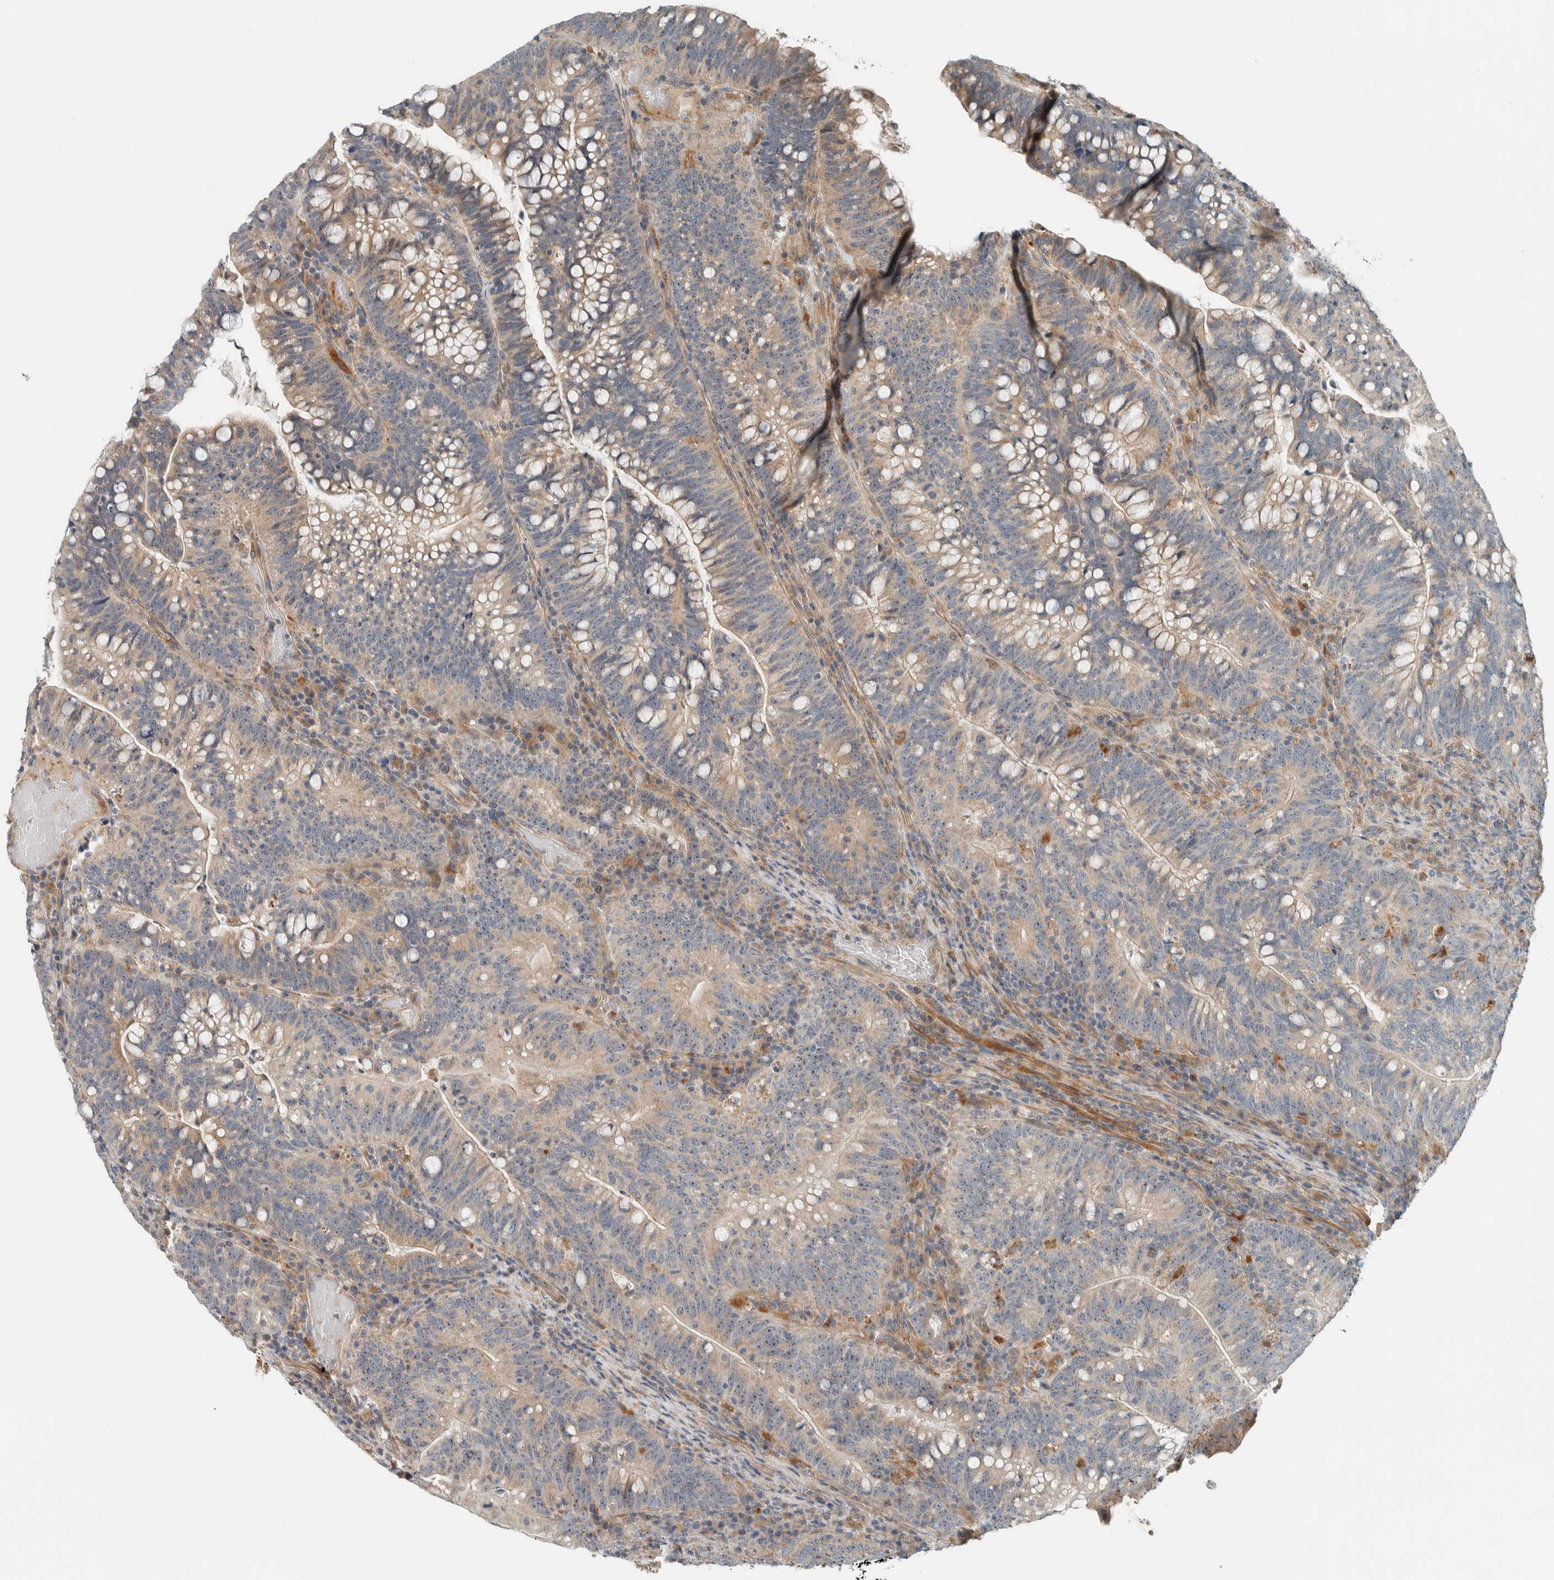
{"staining": {"intensity": "weak", "quantity": "25%-75%", "location": "cytoplasmic/membranous"}, "tissue": "colorectal cancer", "cell_type": "Tumor cells", "image_type": "cancer", "snomed": [{"axis": "morphology", "description": "Adenocarcinoma, NOS"}, {"axis": "topography", "description": "Colon"}], "caption": "The photomicrograph shows a brown stain indicating the presence of a protein in the cytoplasmic/membranous of tumor cells in colorectal adenocarcinoma.", "gene": "SLFN12L", "patient": {"sex": "female", "age": 66}}